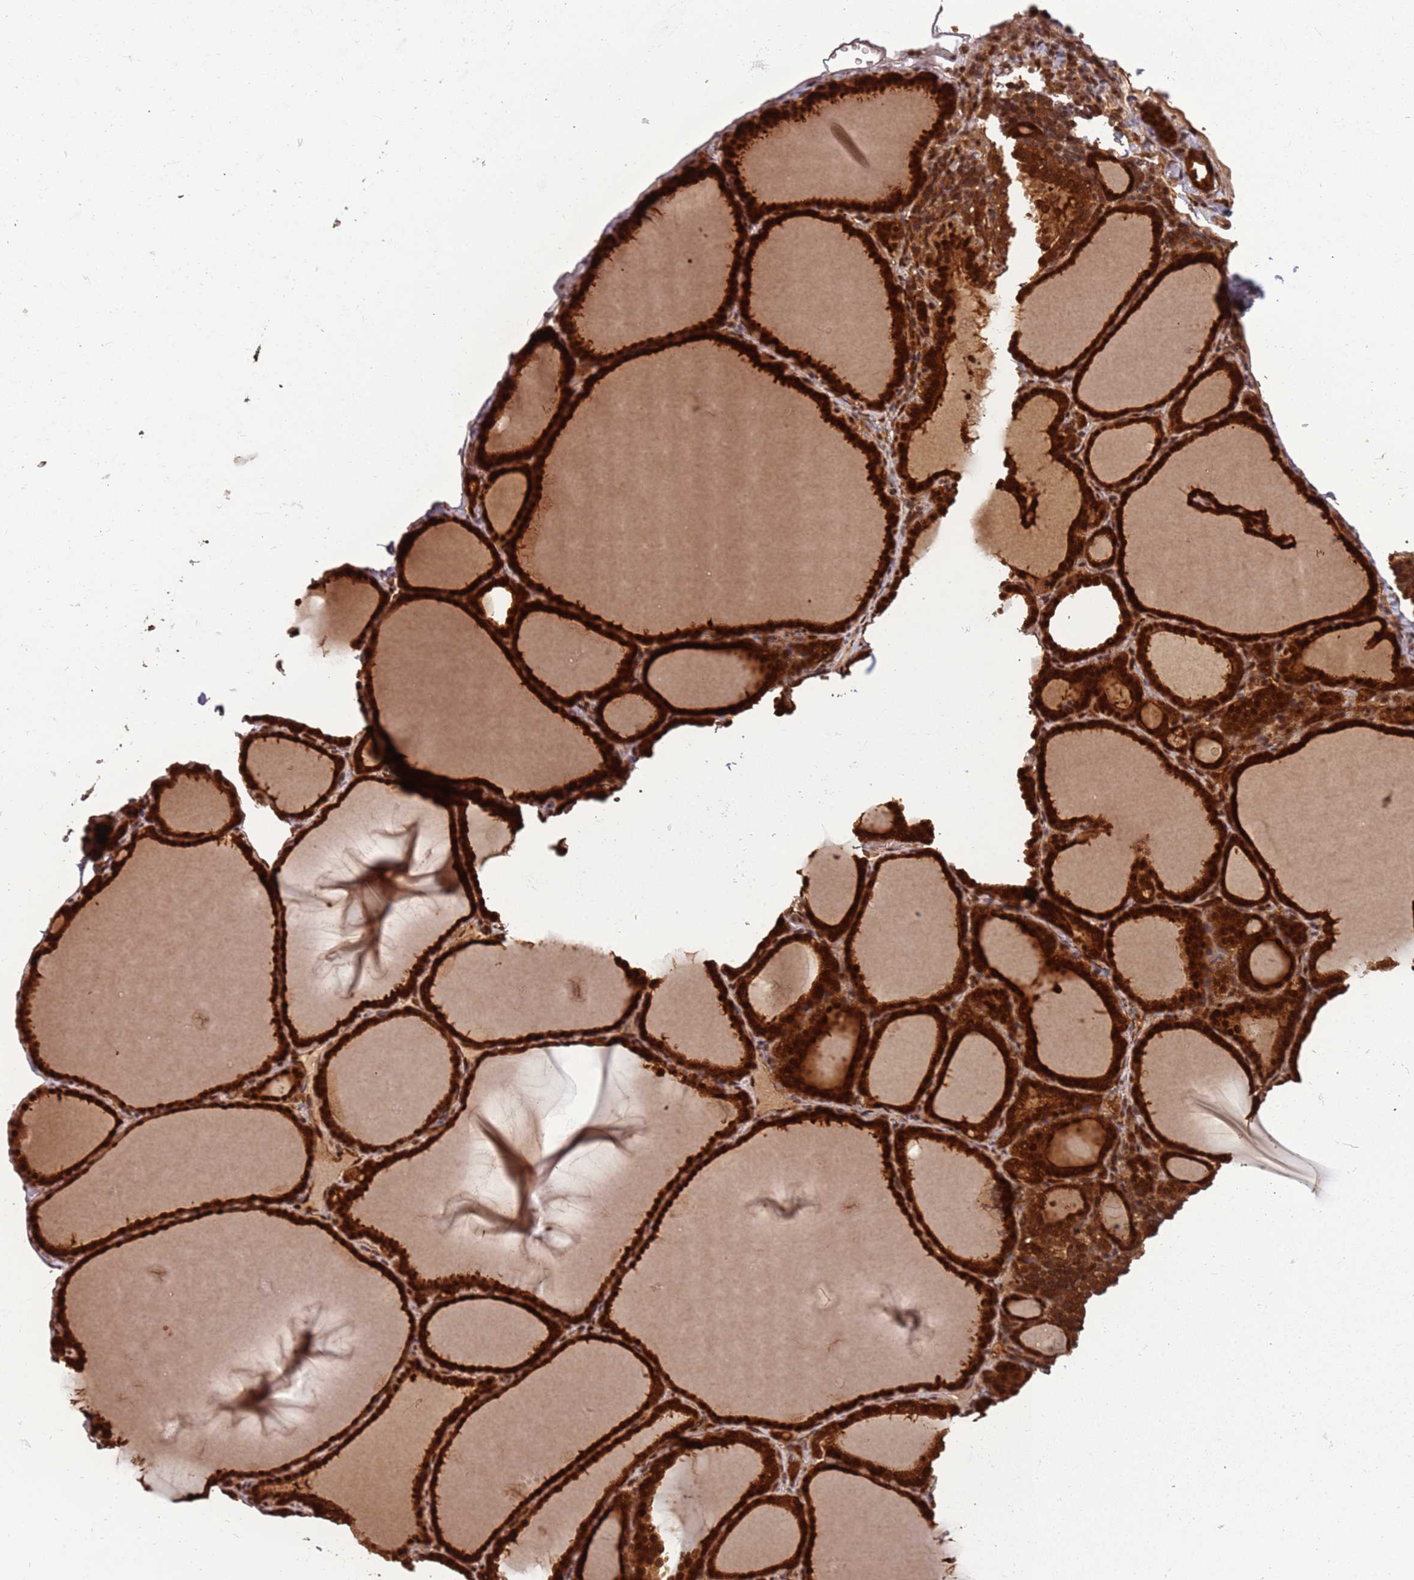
{"staining": {"intensity": "strong", "quantity": ">75%", "location": "cytoplasmic/membranous,nuclear"}, "tissue": "thyroid gland", "cell_type": "Glandular cells", "image_type": "normal", "snomed": [{"axis": "morphology", "description": "Normal tissue, NOS"}, {"axis": "topography", "description": "Thyroid gland"}], "caption": "This photomicrograph displays normal thyroid gland stained with immunohistochemistry to label a protein in brown. The cytoplasmic/membranous,nuclear of glandular cells show strong positivity for the protein. Nuclei are counter-stained blue.", "gene": "PGLS", "patient": {"sex": "female", "age": 39}}